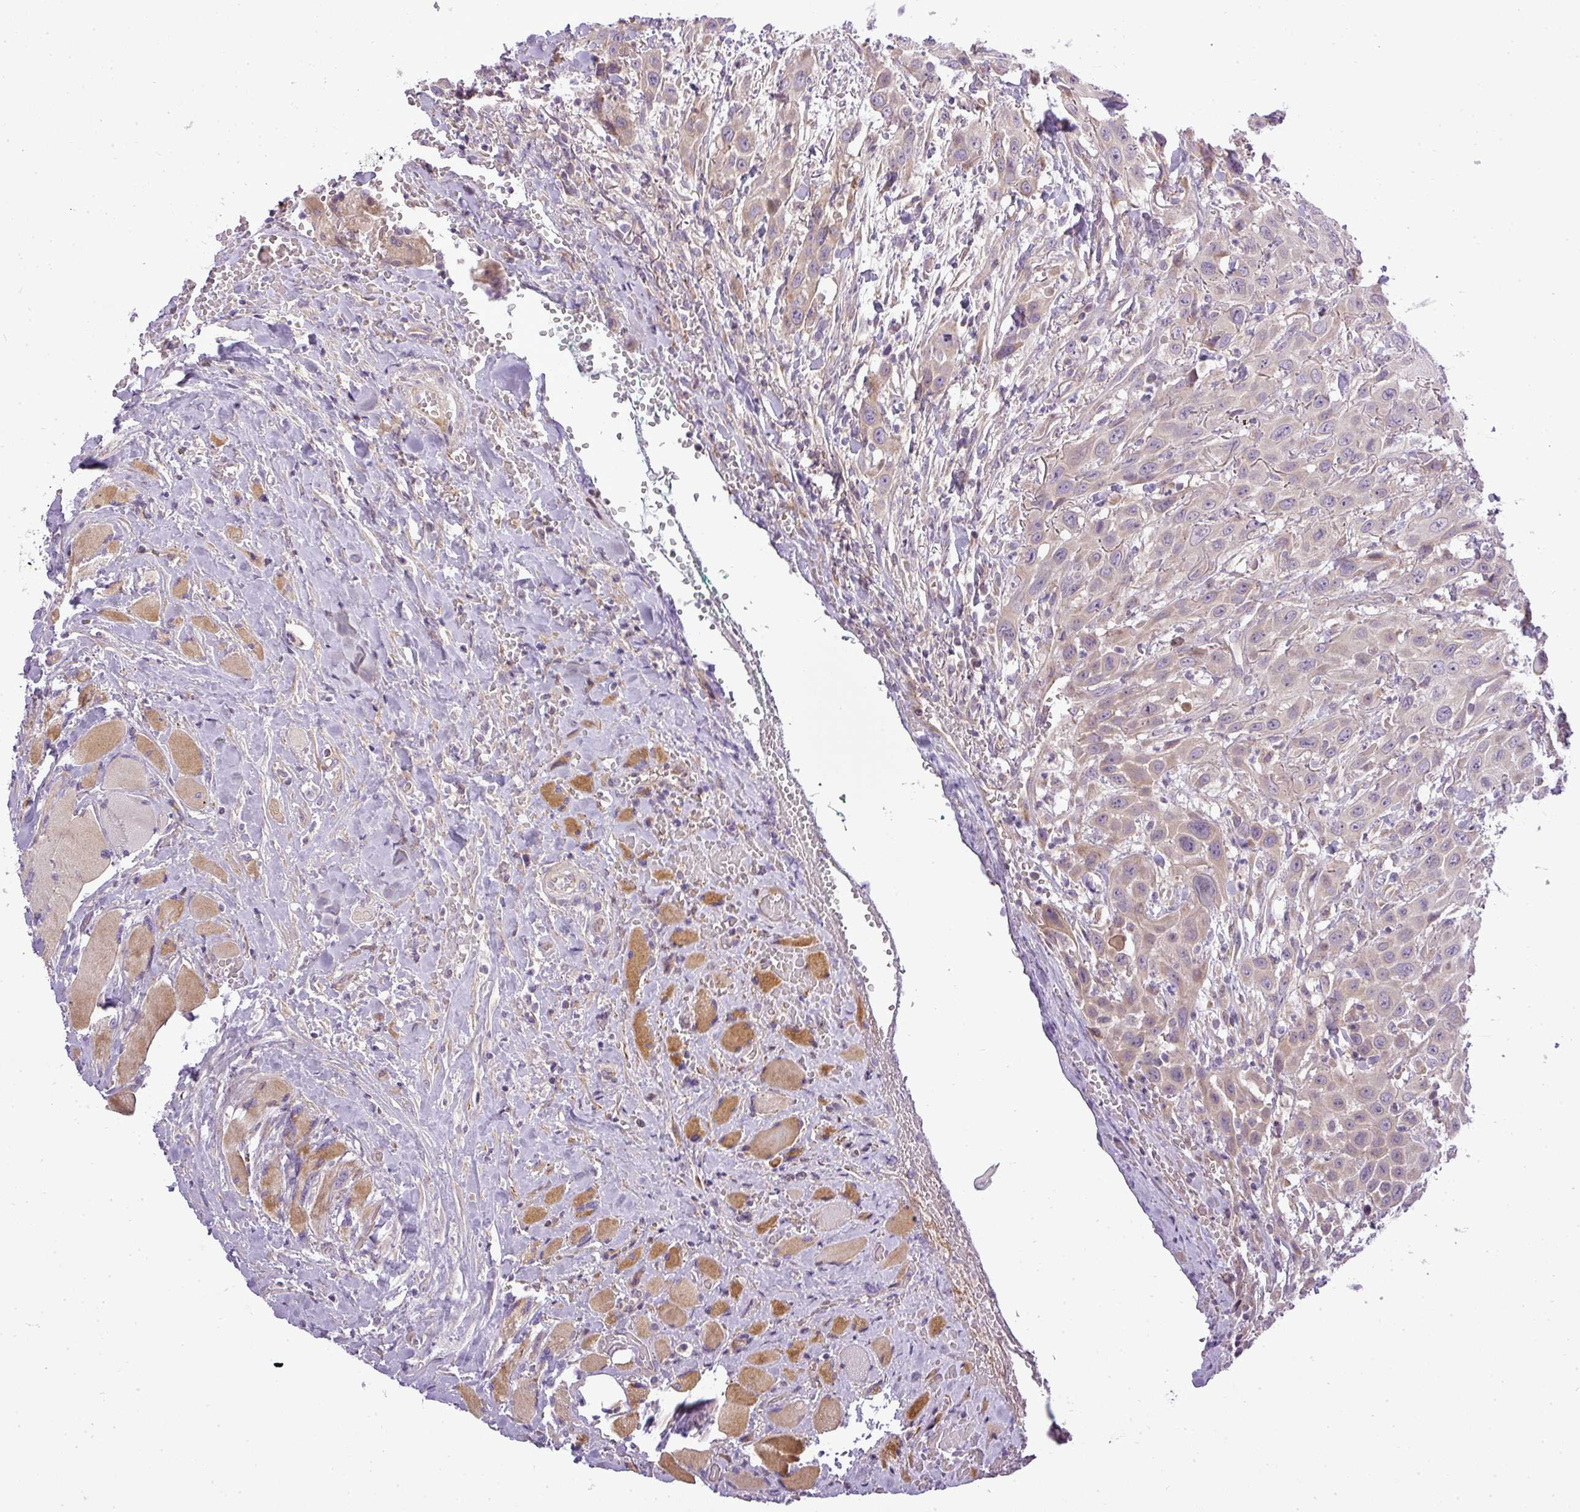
{"staining": {"intensity": "weak", "quantity": "25%-75%", "location": "cytoplasmic/membranous"}, "tissue": "head and neck cancer", "cell_type": "Tumor cells", "image_type": "cancer", "snomed": [{"axis": "morphology", "description": "Squamous cell carcinoma, NOS"}, {"axis": "topography", "description": "Head-Neck"}], "caption": "Immunohistochemistry (IHC) histopathology image of squamous cell carcinoma (head and neck) stained for a protein (brown), which demonstrates low levels of weak cytoplasmic/membranous expression in about 25%-75% of tumor cells.", "gene": "ZDHHC1", "patient": {"sex": "male", "age": 81}}